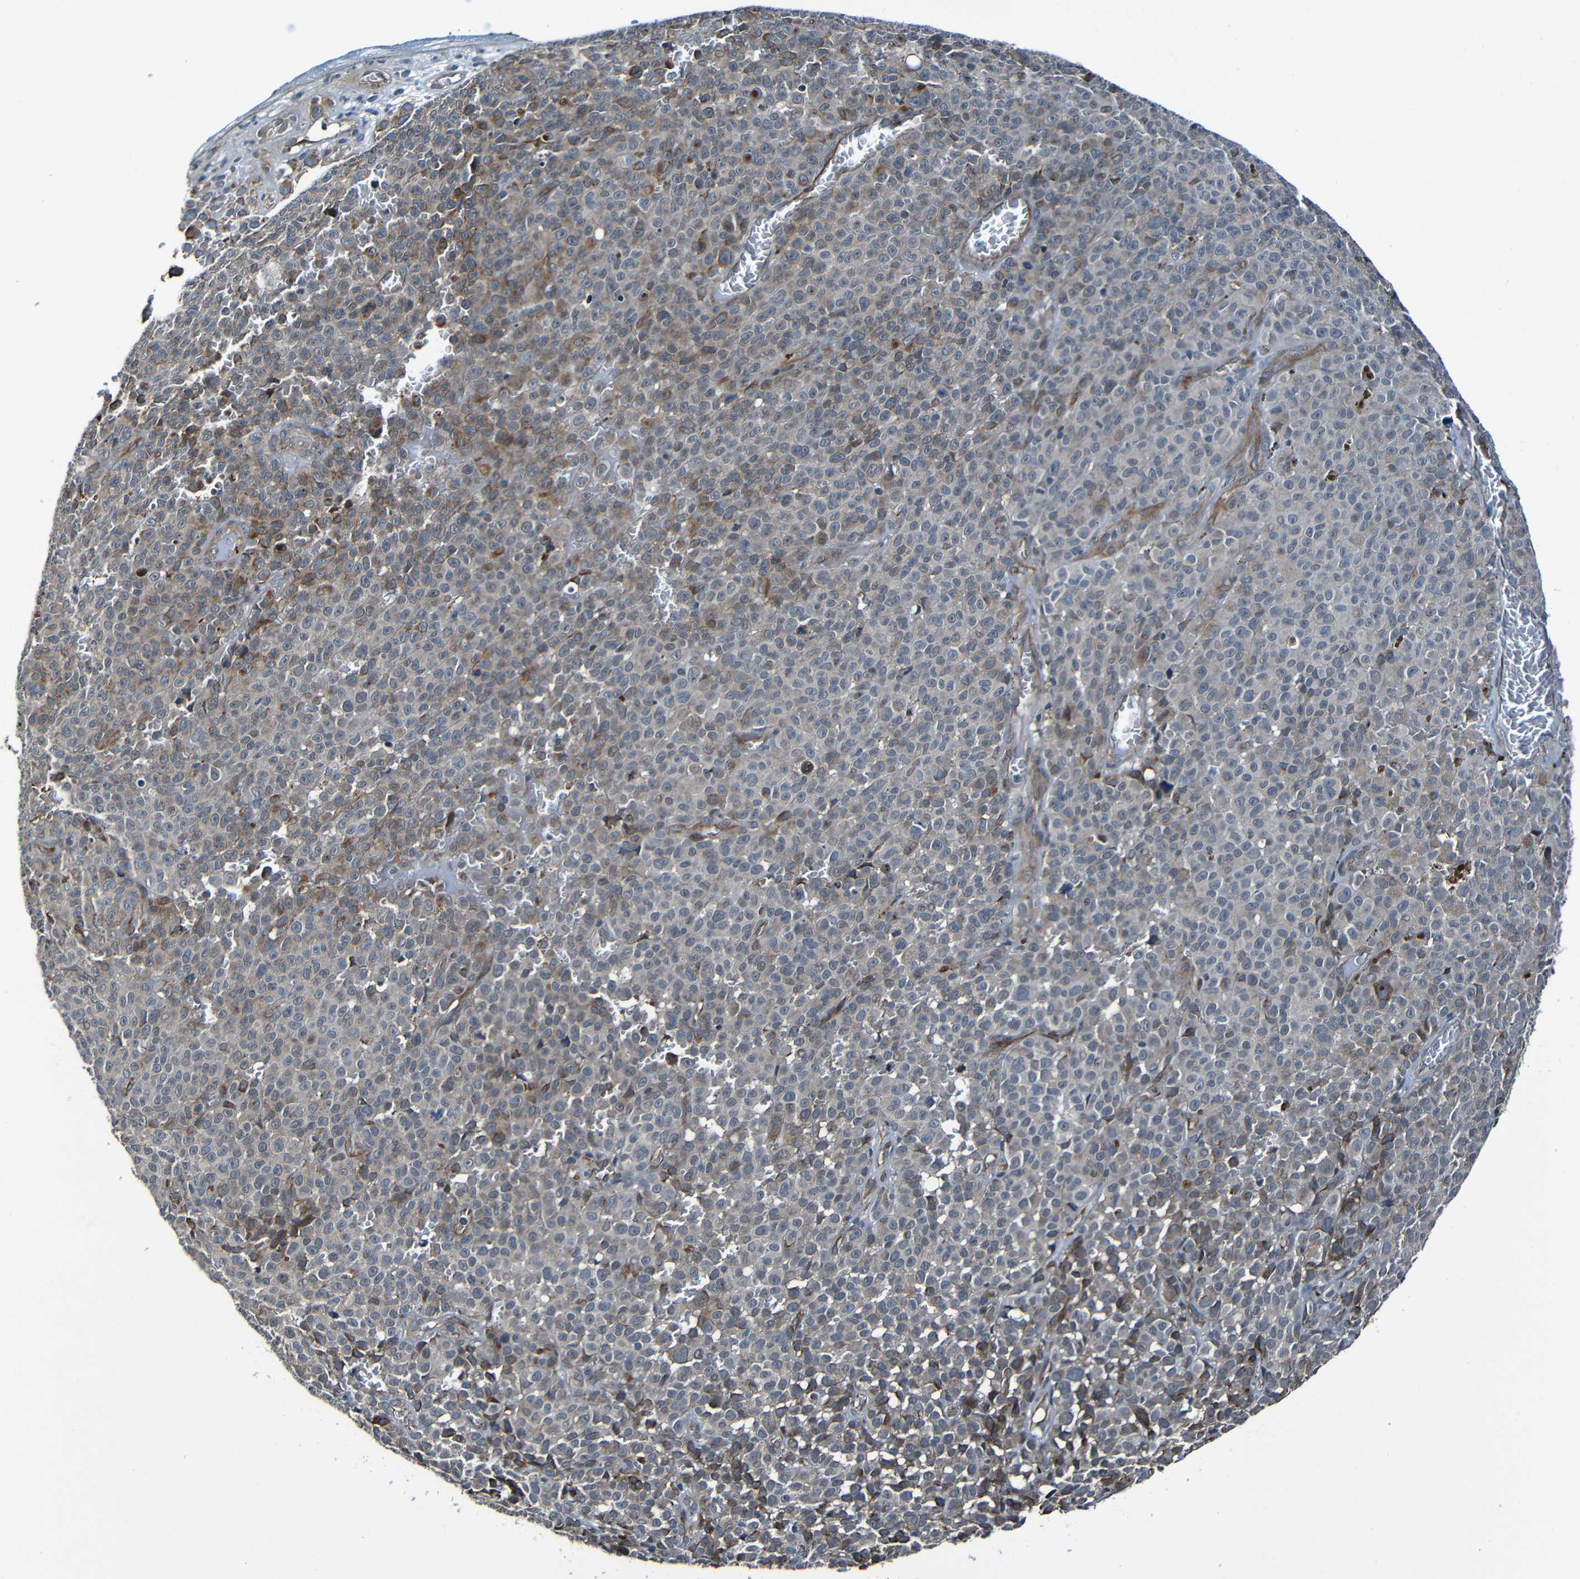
{"staining": {"intensity": "negative", "quantity": "none", "location": "none"}, "tissue": "melanoma", "cell_type": "Tumor cells", "image_type": "cancer", "snomed": [{"axis": "morphology", "description": "Malignant melanoma, NOS"}, {"axis": "topography", "description": "Skin"}], "caption": "A histopathology image of human melanoma is negative for staining in tumor cells.", "gene": "LGR5", "patient": {"sex": "female", "age": 82}}